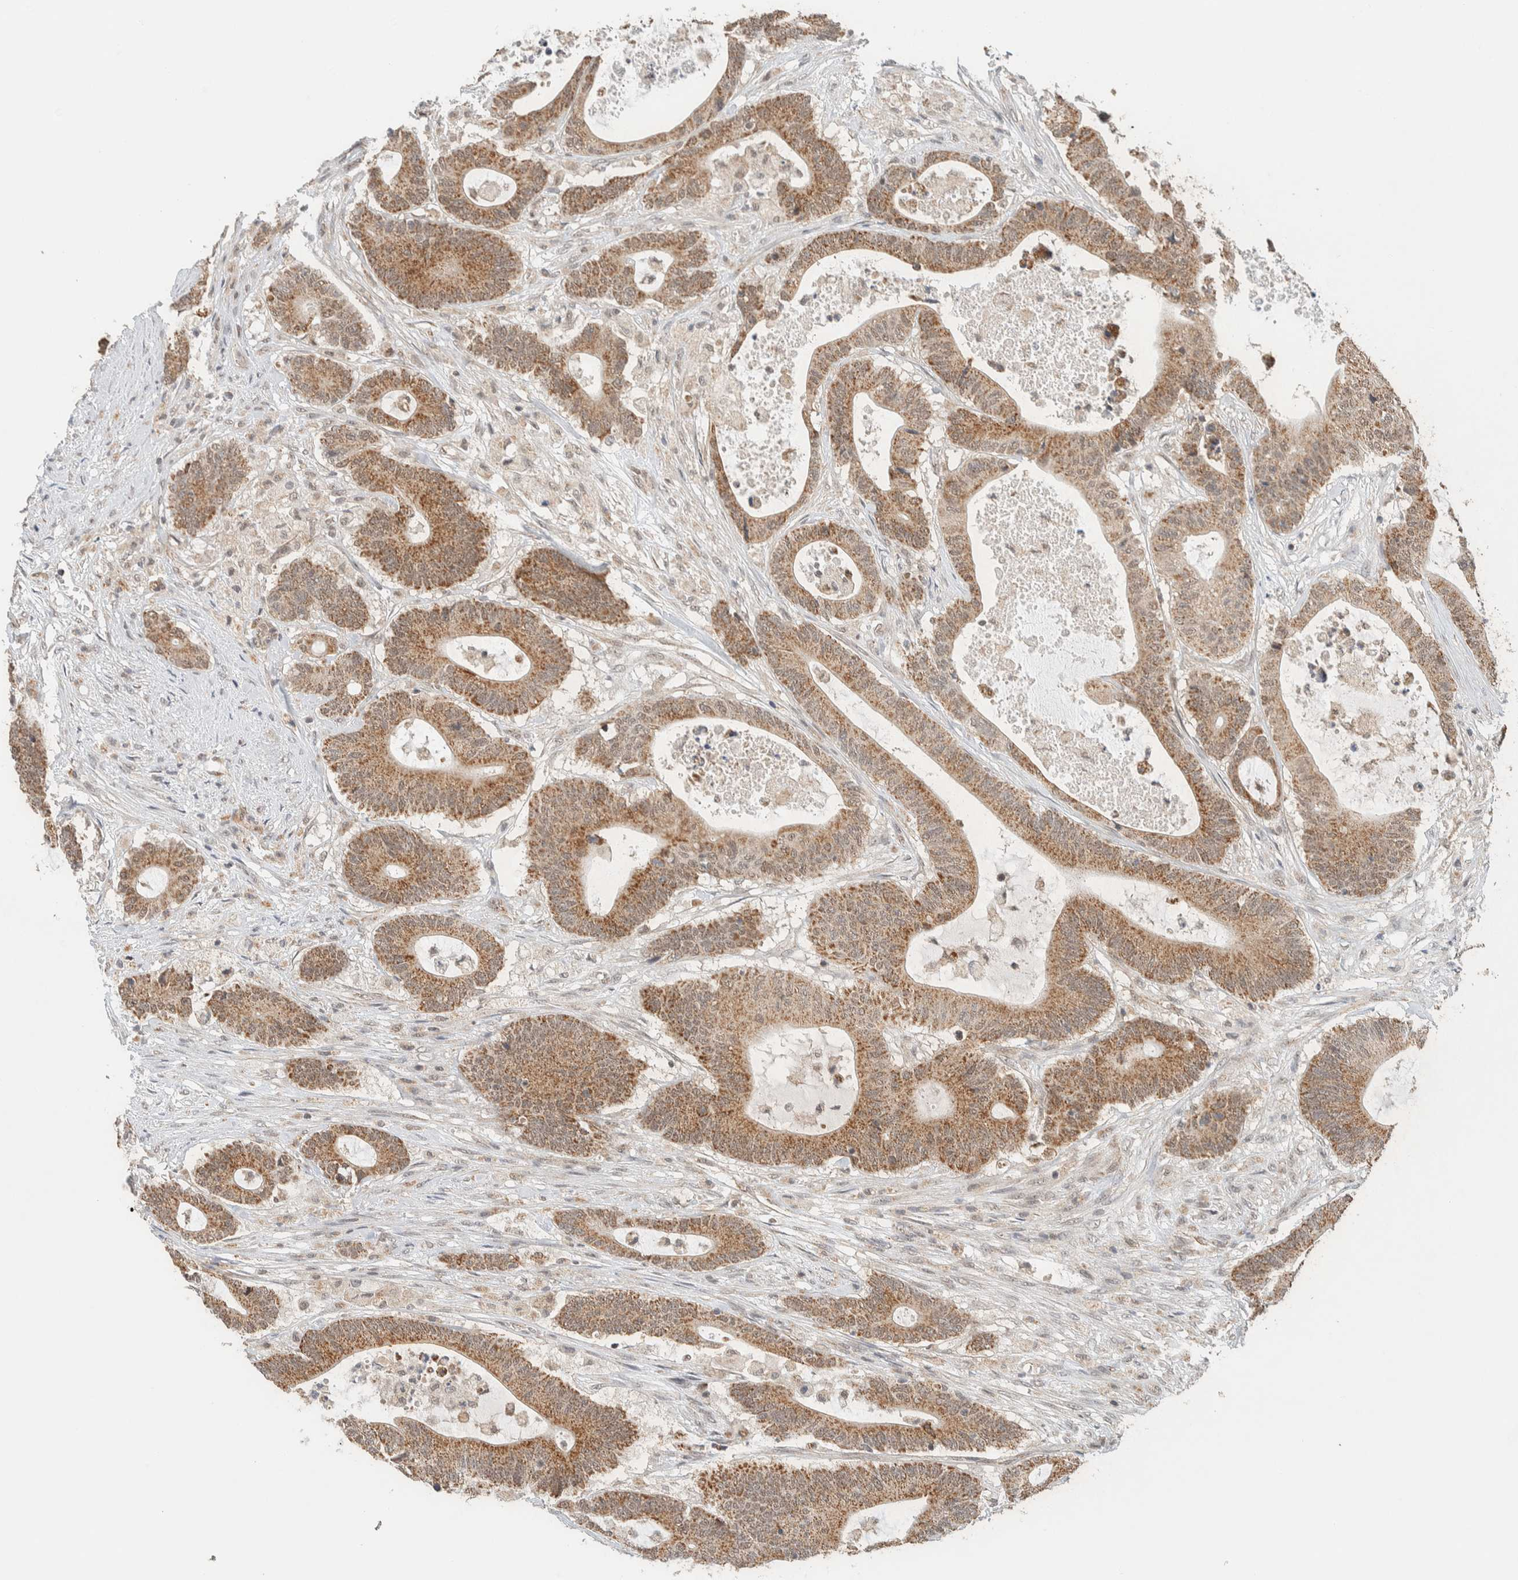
{"staining": {"intensity": "moderate", "quantity": ">75%", "location": "cytoplasmic/membranous"}, "tissue": "colorectal cancer", "cell_type": "Tumor cells", "image_type": "cancer", "snomed": [{"axis": "morphology", "description": "Adenocarcinoma, NOS"}, {"axis": "topography", "description": "Colon"}], "caption": "Adenocarcinoma (colorectal) stained with a brown dye demonstrates moderate cytoplasmic/membranous positive expression in approximately >75% of tumor cells.", "gene": "MRPL41", "patient": {"sex": "female", "age": 84}}